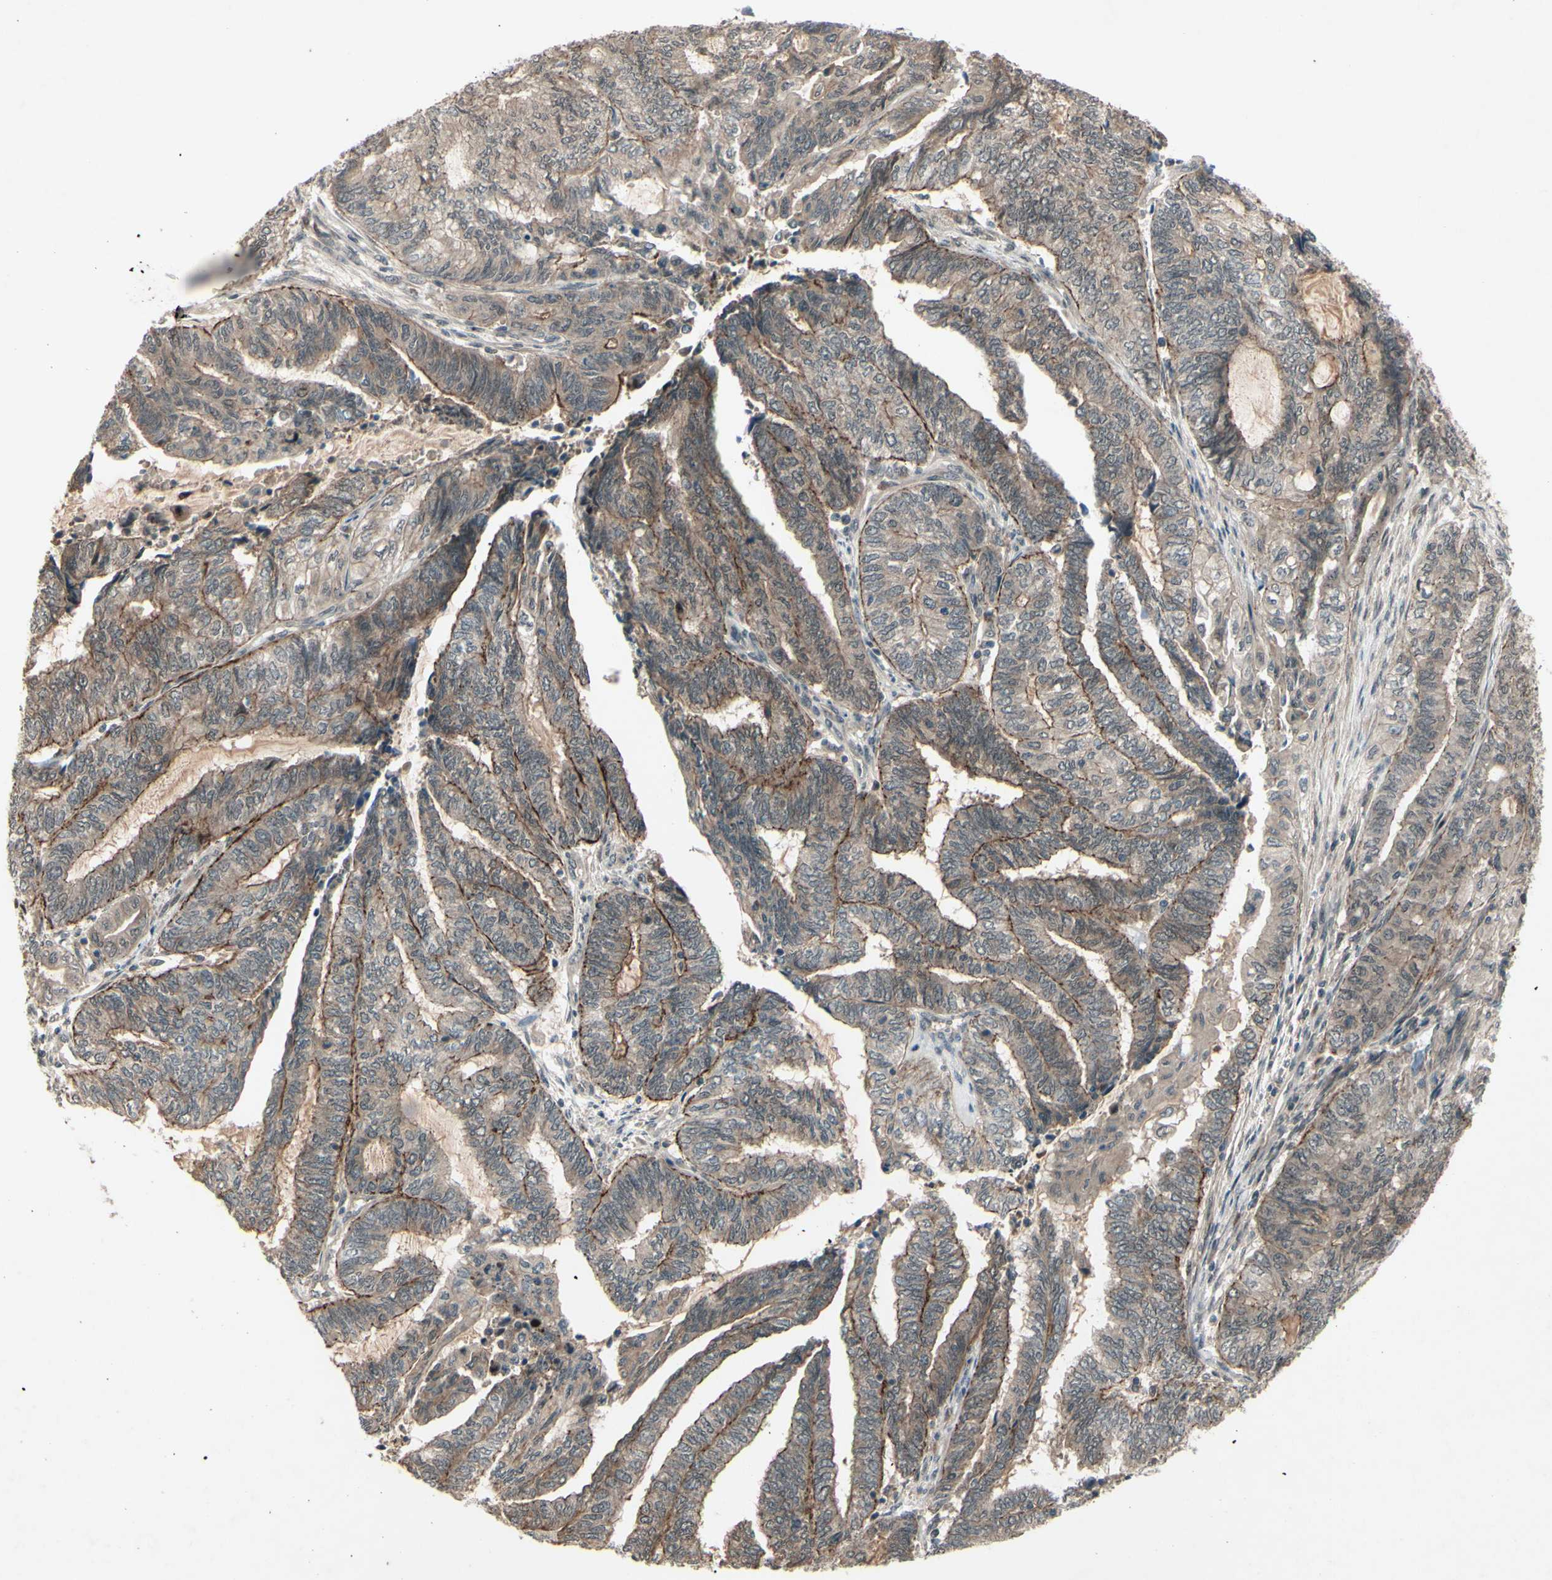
{"staining": {"intensity": "moderate", "quantity": ">75%", "location": "cytoplasmic/membranous"}, "tissue": "endometrial cancer", "cell_type": "Tumor cells", "image_type": "cancer", "snomed": [{"axis": "morphology", "description": "Adenocarcinoma, NOS"}, {"axis": "topography", "description": "Uterus"}, {"axis": "topography", "description": "Endometrium"}], "caption": "A medium amount of moderate cytoplasmic/membranous staining is present in about >75% of tumor cells in adenocarcinoma (endometrial) tissue.", "gene": "MLF2", "patient": {"sex": "female", "age": 70}}